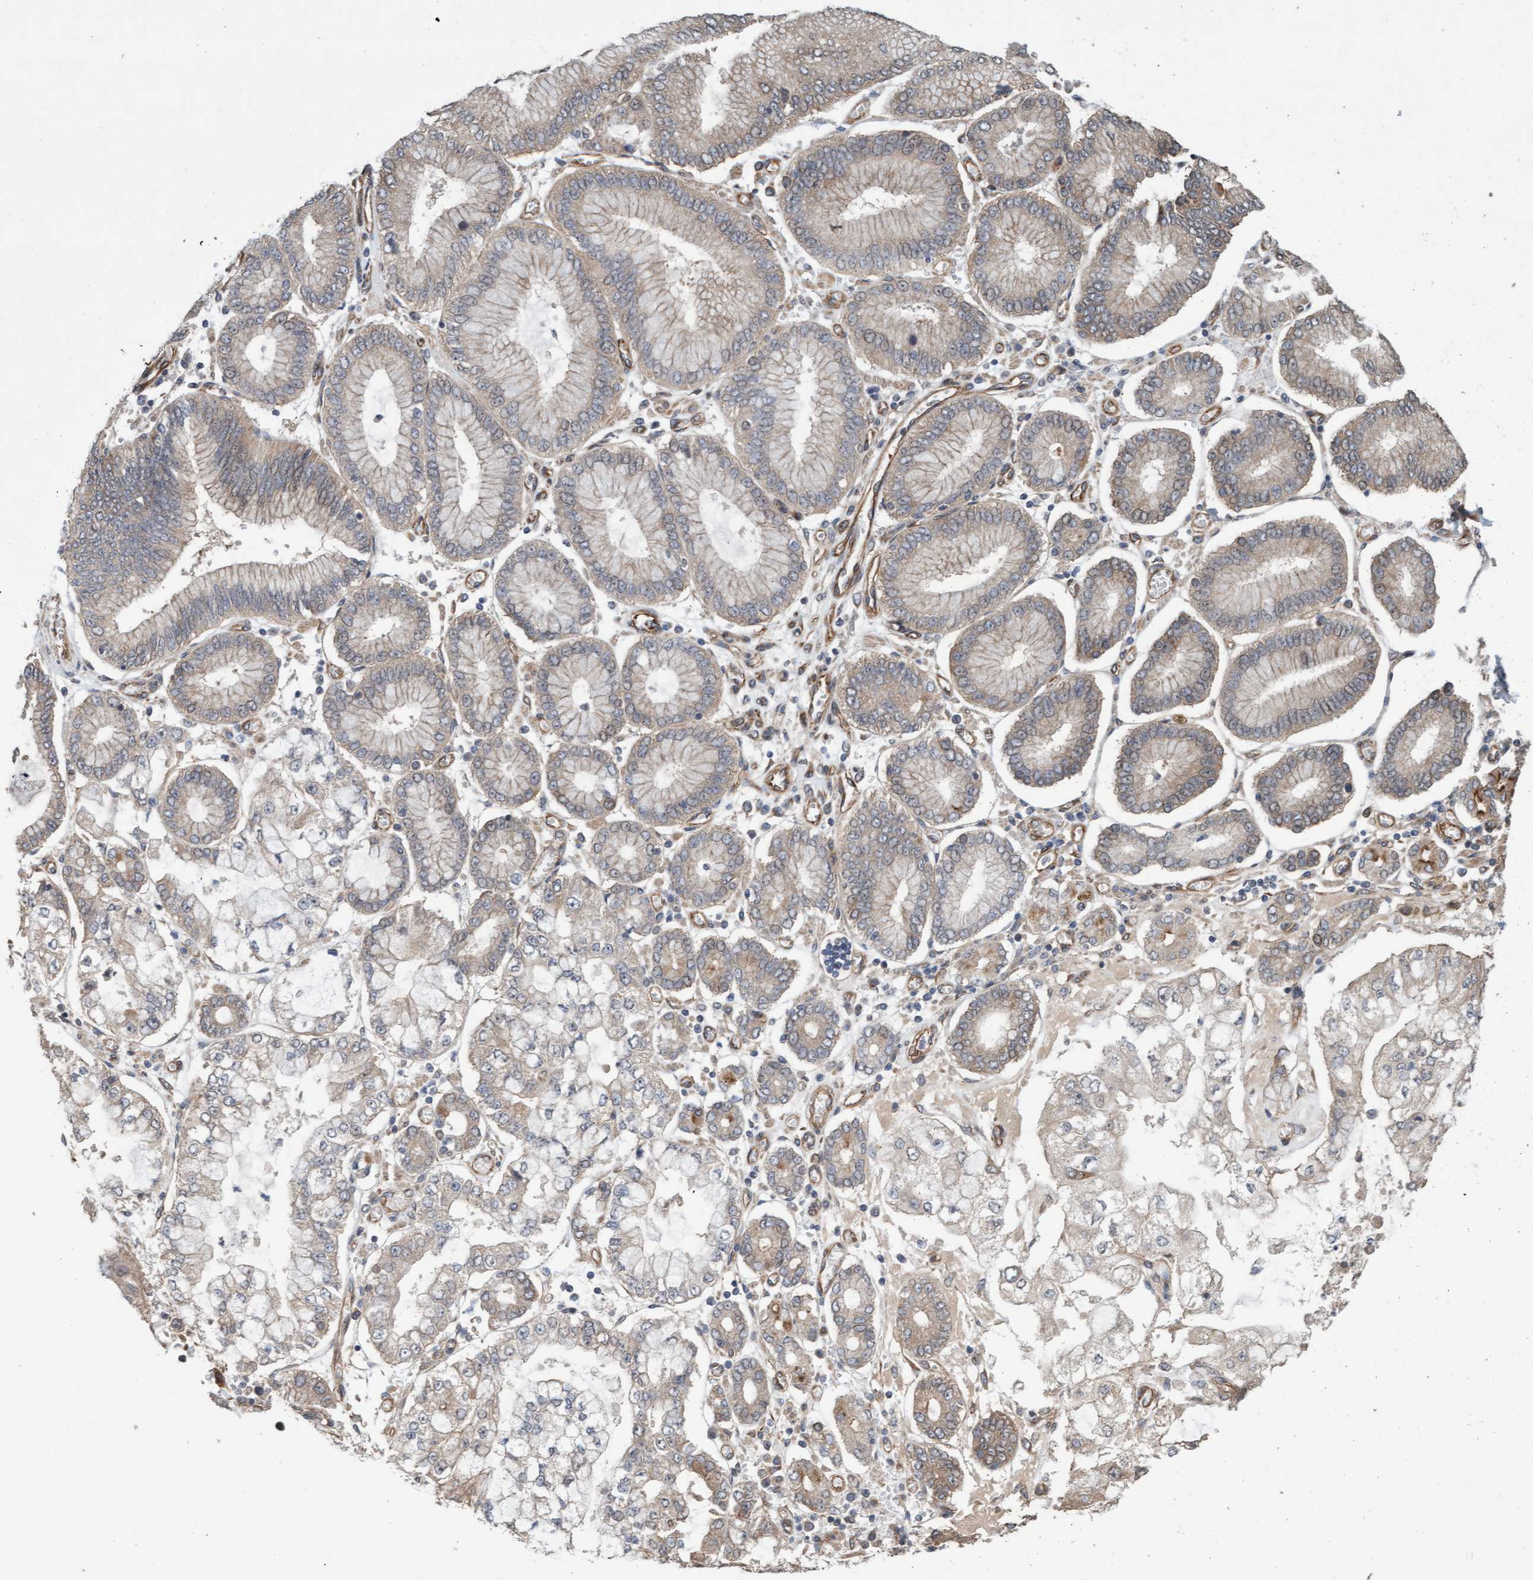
{"staining": {"intensity": "weak", "quantity": "<25%", "location": "cytoplasmic/membranous"}, "tissue": "stomach cancer", "cell_type": "Tumor cells", "image_type": "cancer", "snomed": [{"axis": "morphology", "description": "Adenocarcinoma, NOS"}, {"axis": "topography", "description": "Stomach"}], "caption": "This image is of stomach cancer (adenocarcinoma) stained with immunohistochemistry (IHC) to label a protein in brown with the nuclei are counter-stained blue. There is no staining in tumor cells.", "gene": "CDC42EP4", "patient": {"sex": "male", "age": 76}}